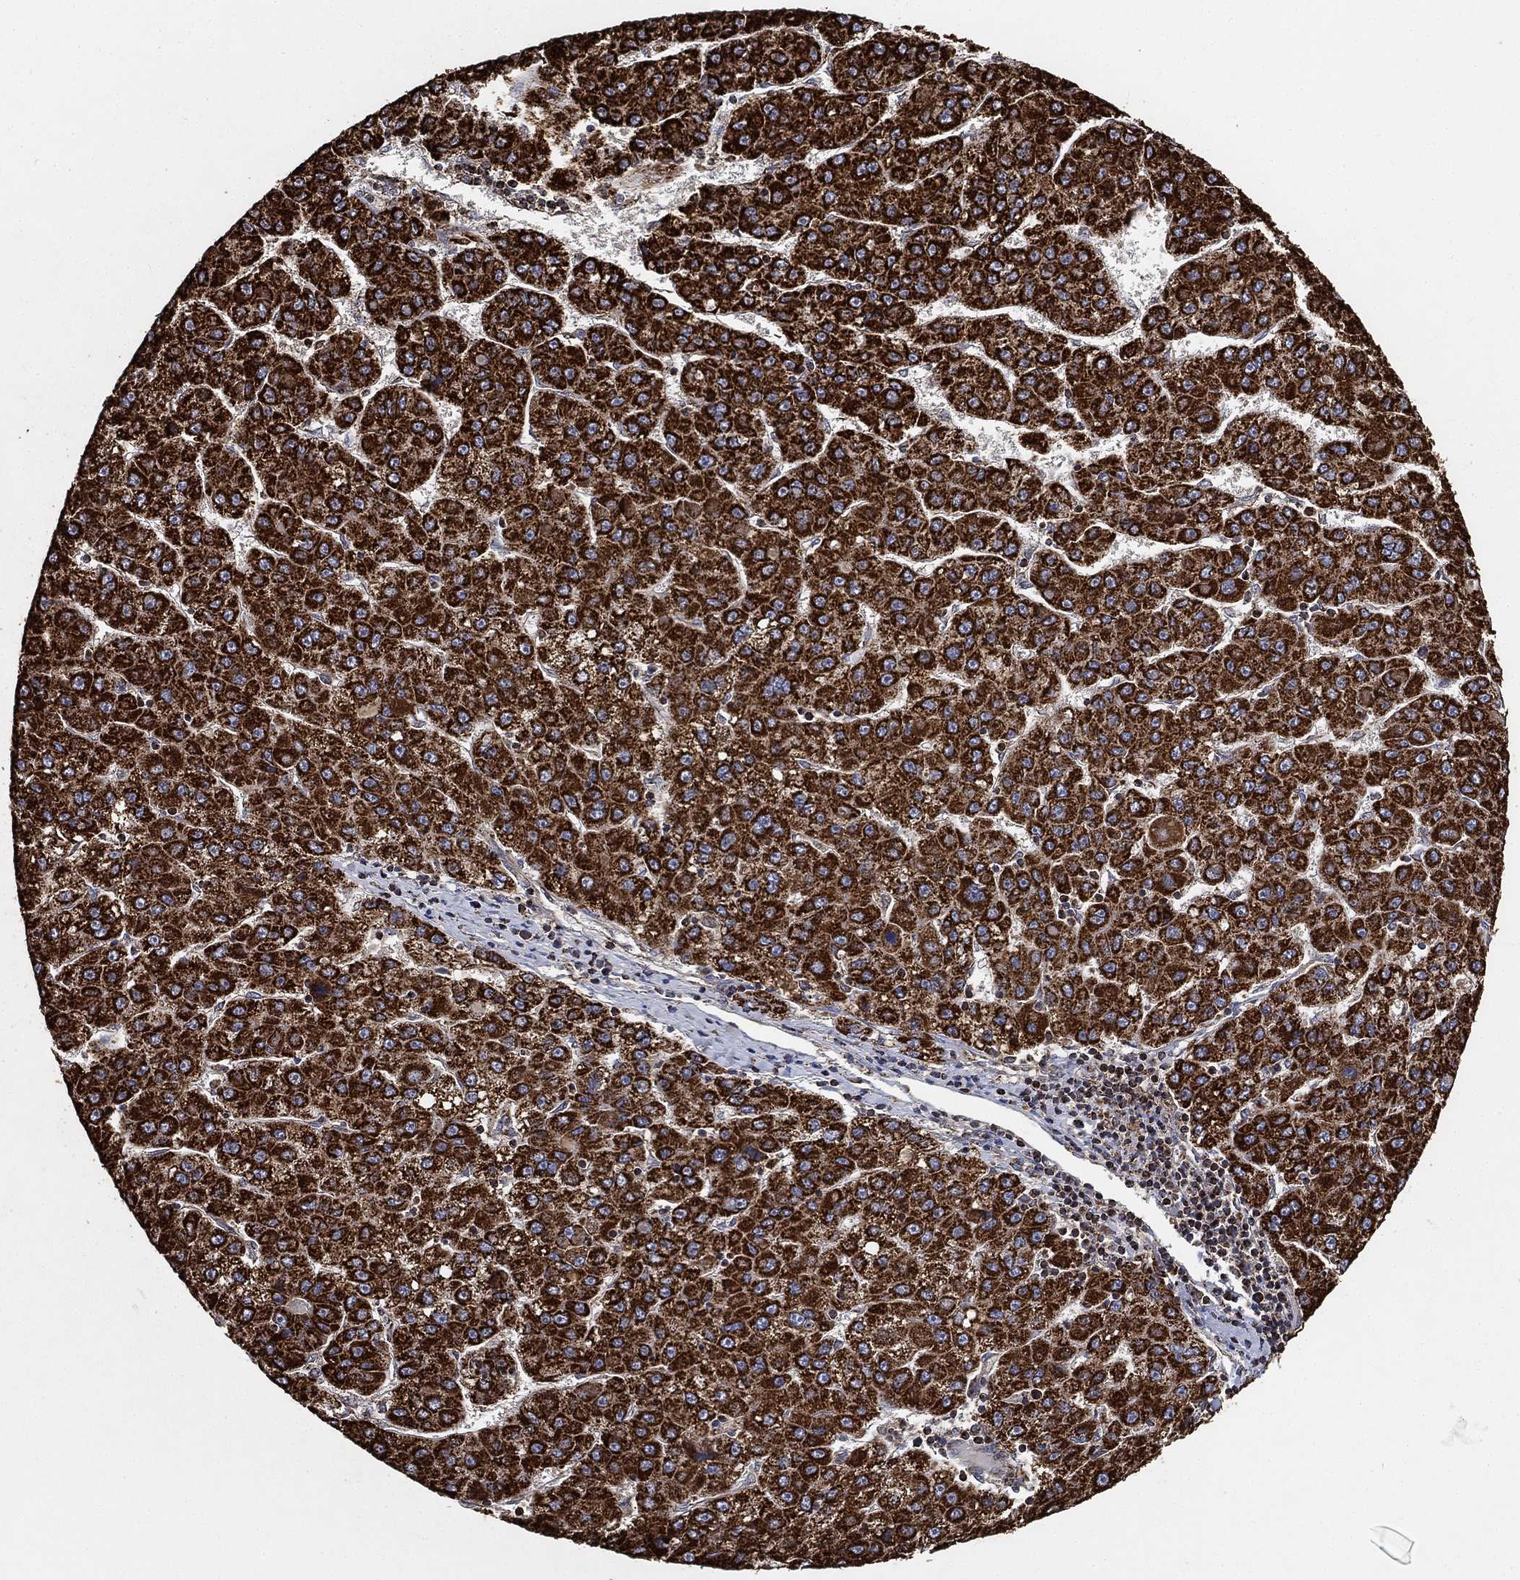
{"staining": {"intensity": "strong", "quantity": ">75%", "location": "cytoplasmic/membranous"}, "tissue": "liver cancer", "cell_type": "Tumor cells", "image_type": "cancer", "snomed": [{"axis": "morphology", "description": "Carcinoma, Hepatocellular, NOS"}, {"axis": "topography", "description": "Liver"}], "caption": "Protein expression by IHC demonstrates strong cytoplasmic/membranous positivity in about >75% of tumor cells in liver cancer (hepatocellular carcinoma). The staining was performed using DAB, with brown indicating positive protein expression. Nuclei are stained blue with hematoxylin.", "gene": "SLC38A7", "patient": {"sex": "female", "age": 82}}